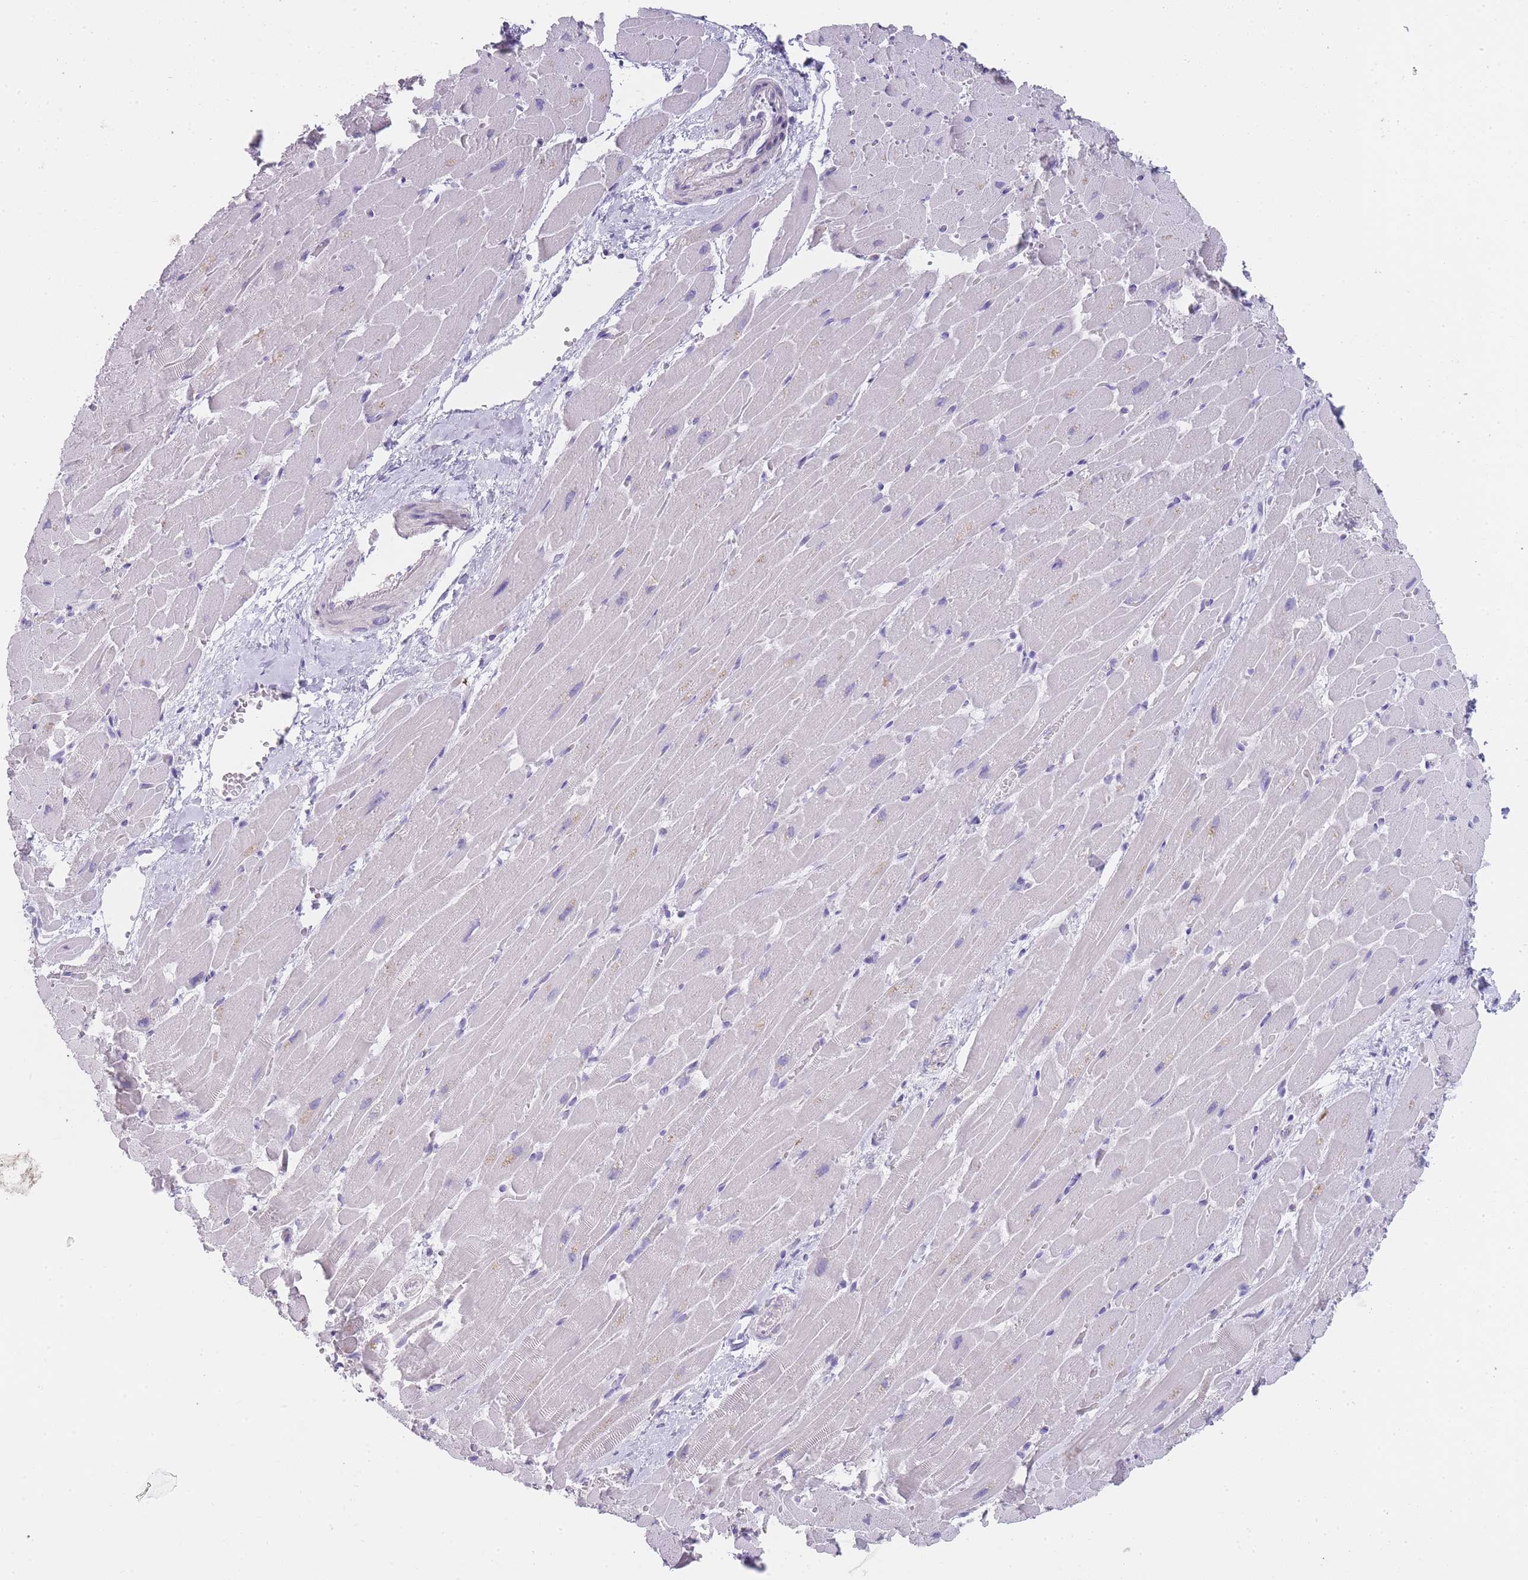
{"staining": {"intensity": "negative", "quantity": "none", "location": "none"}, "tissue": "heart muscle", "cell_type": "Cardiomyocytes", "image_type": "normal", "snomed": [{"axis": "morphology", "description": "Normal tissue, NOS"}, {"axis": "topography", "description": "Heart"}], "caption": "Histopathology image shows no protein positivity in cardiomyocytes of benign heart muscle.", "gene": "TCP11X1", "patient": {"sex": "male", "age": 37}}